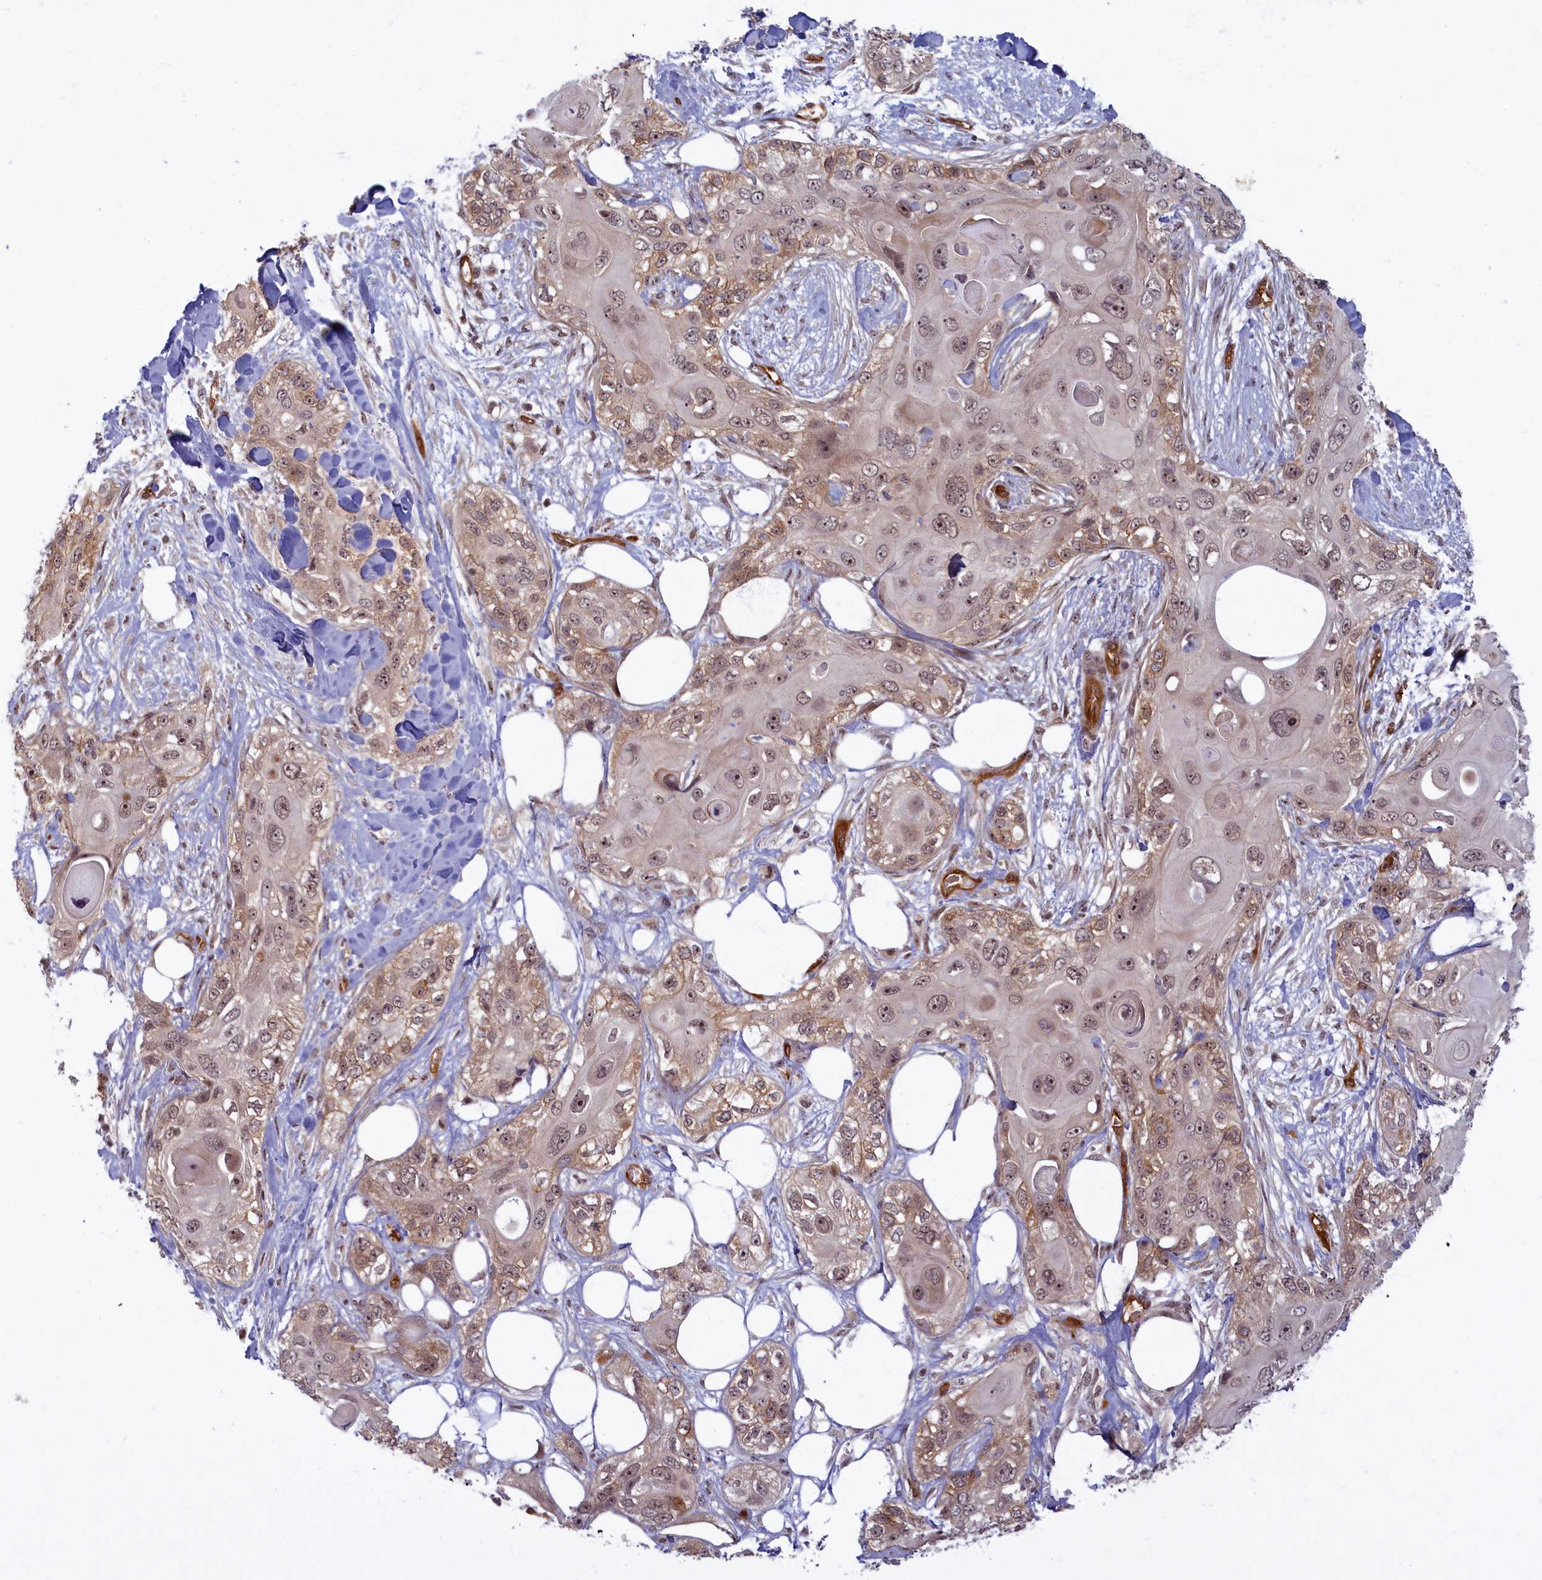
{"staining": {"intensity": "weak", "quantity": ">75%", "location": "cytoplasmic/membranous,nuclear"}, "tissue": "skin cancer", "cell_type": "Tumor cells", "image_type": "cancer", "snomed": [{"axis": "morphology", "description": "Normal tissue, NOS"}, {"axis": "morphology", "description": "Squamous cell carcinoma, NOS"}, {"axis": "topography", "description": "Skin"}], "caption": "Skin cancer (squamous cell carcinoma) stained for a protein (brown) displays weak cytoplasmic/membranous and nuclear positive staining in approximately >75% of tumor cells.", "gene": "SNRK", "patient": {"sex": "male", "age": 72}}